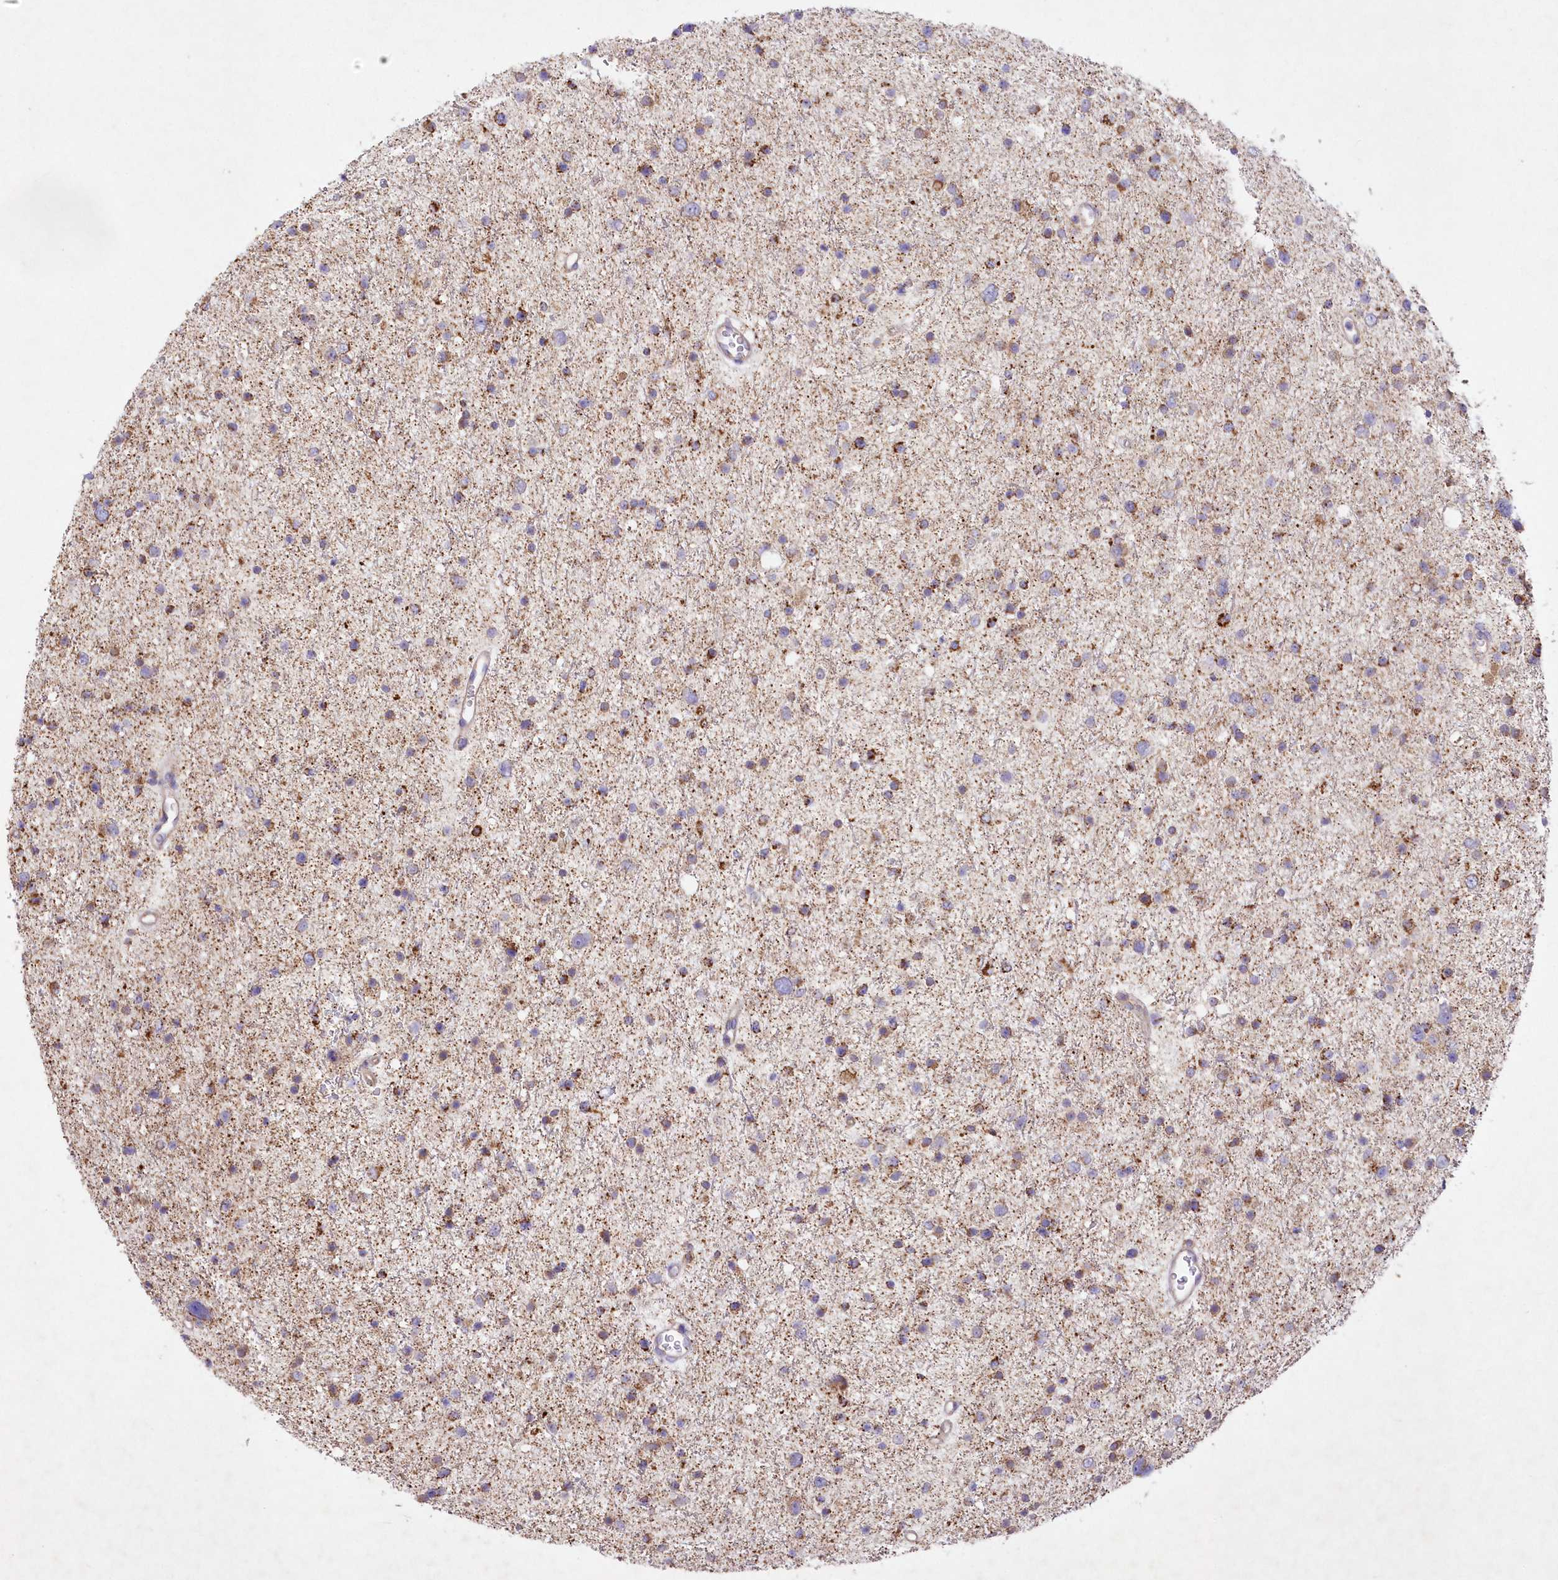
{"staining": {"intensity": "moderate", "quantity": ">75%", "location": "cytoplasmic/membranous"}, "tissue": "glioma", "cell_type": "Tumor cells", "image_type": "cancer", "snomed": [{"axis": "morphology", "description": "Glioma, malignant, Low grade"}, {"axis": "topography", "description": "Brain"}], "caption": "High-magnification brightfield microscopy of malignant low-grade glioma stained with DAB (brown) and counterstained with hematoxylin (blue). tumor cells exhibit moderate cytoplasmic/membranous staining is seen in about>75% of cells. Immunohistochemistry stains the protein of interest in brown and the nuclei are stained blue.", "gene": "ITSN2", "patient": {"sex": "female", "age": 37}}